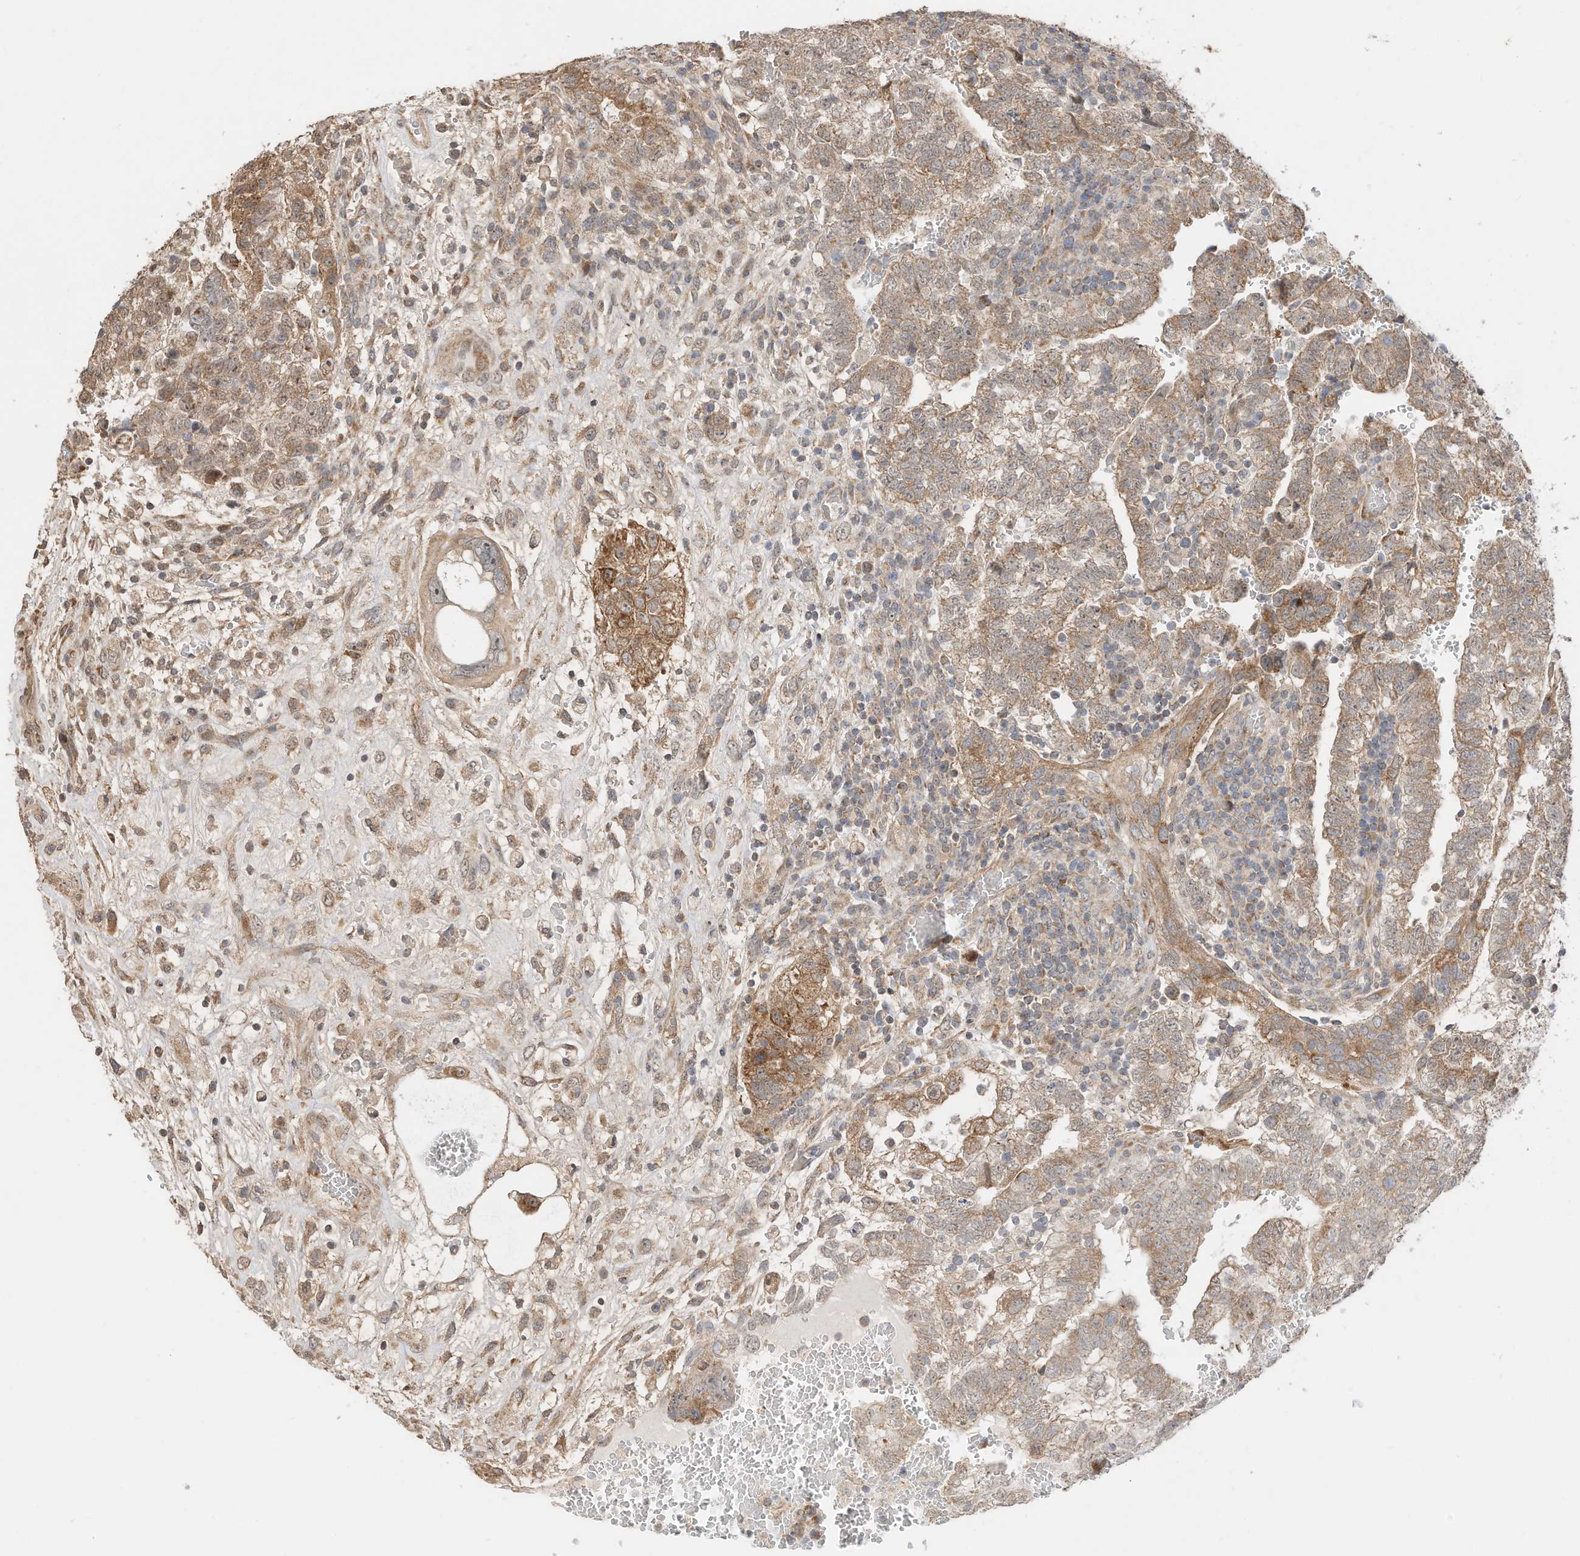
{"staining": {"intensity": "moderate", "quantity": ">75%", "location": "cytoplasmic/membranous"}, "tissue": "testis cancer", "cell_type": "Tumor cells", "image_type": "cancer", "snomed": [{"axis": "morphology", "description": "Carcinoma, Embryonal, NOS"}, {"axis": "topography", "description": "Testis"}], "caption": "Brown immunohistochemical staining in human testis cancer demonstrates moderate cytoplasmic/membranous staining in approximately >75% of tumor cells. (DAB (3,3'-diaminobenzidine) IHC, brown staining for protein, blue staining for nuclei).", "gene": "CAGE1", "patient": {"sex": "male", "age": 37}}